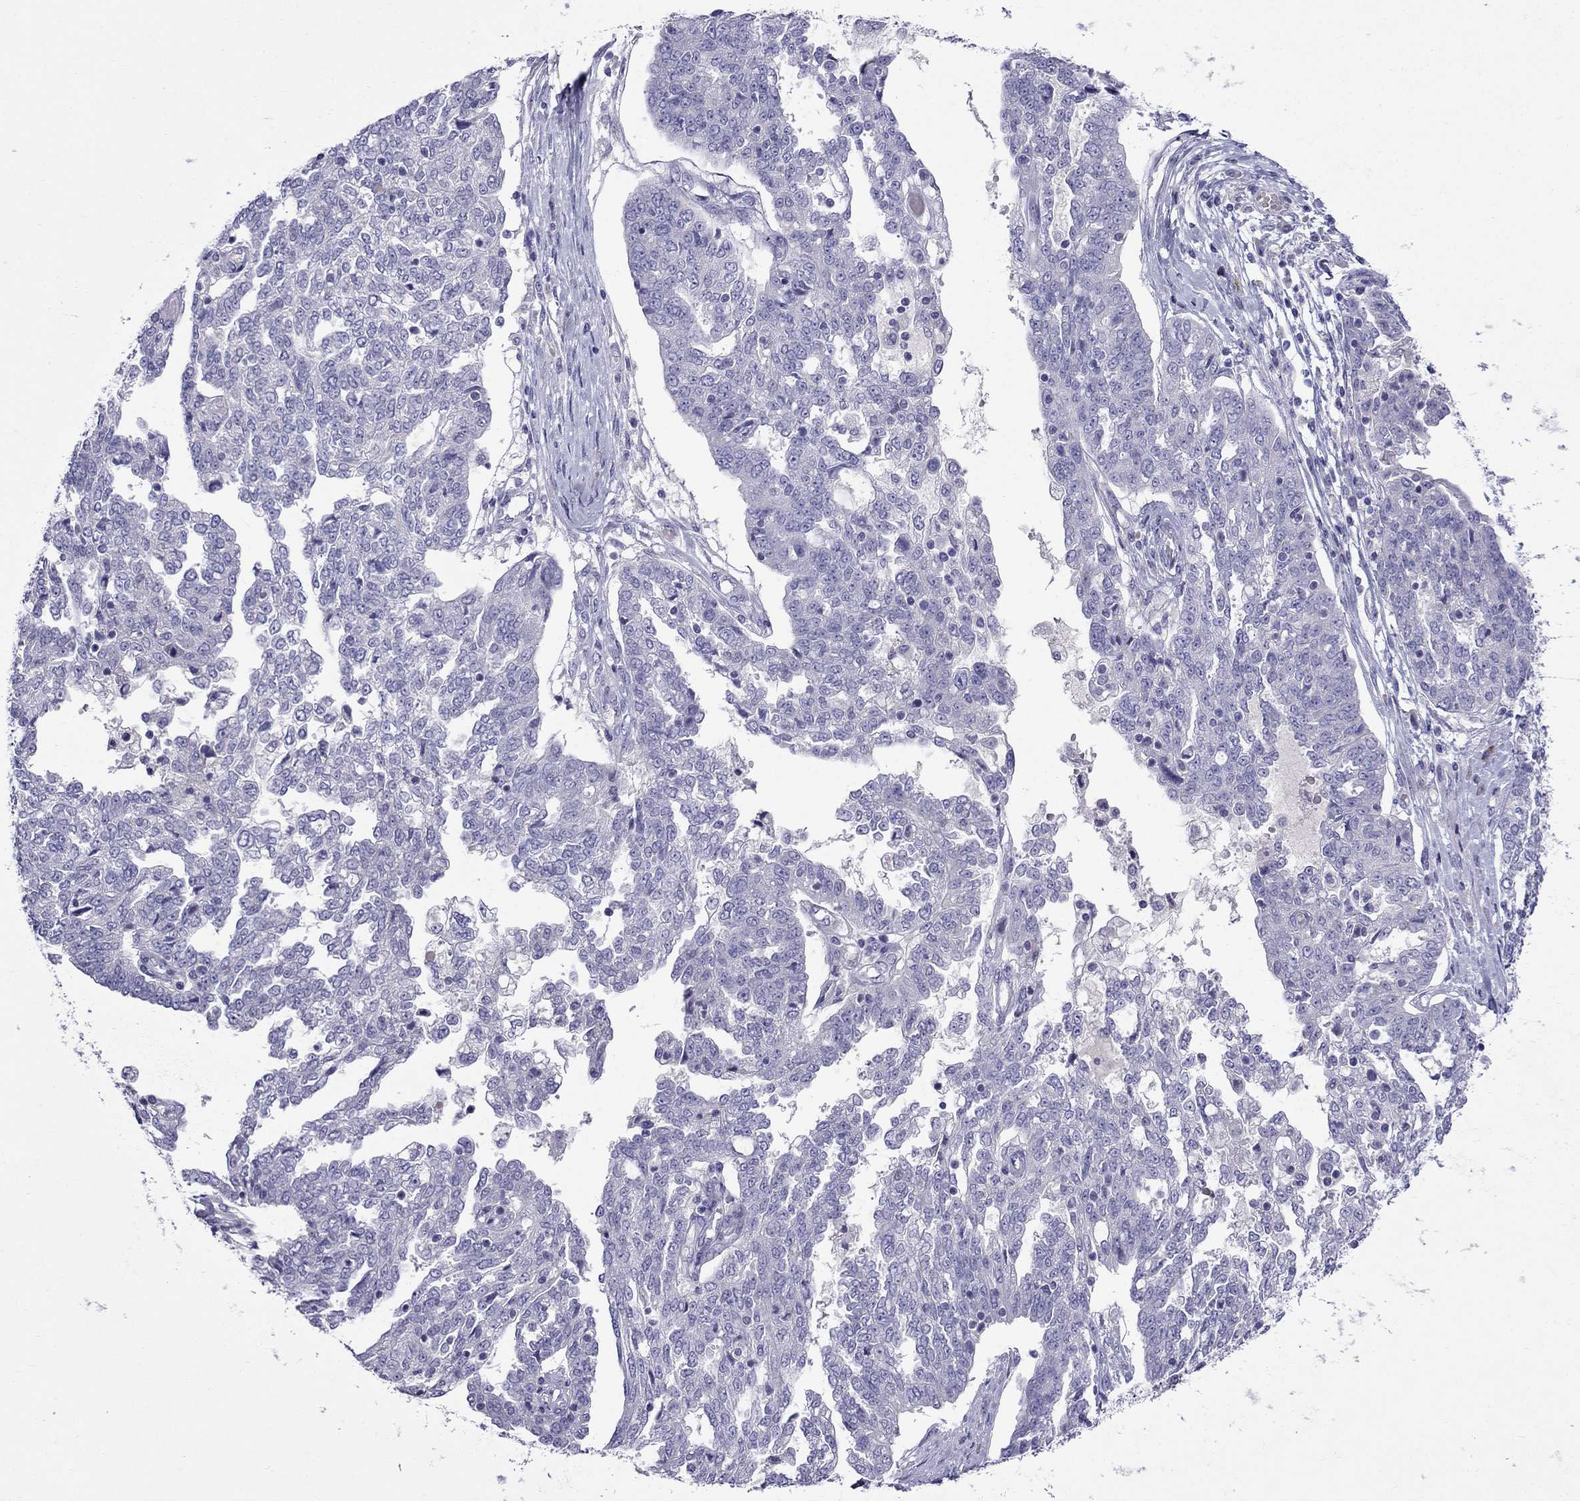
{"staining": {"intensity": "negative", "quantity": "none", "location": "none"}, "tissue": "ovarian cancer", "cell_type": "Tumor cells", "image_type": "cancer", "snomed": [{"axis": "morphology", "description": "Cystadenocarcinoma, serous, NOS"}, {"axis": "topography", "description": "Ovary"}], "caption": "Immunohistochemistry (IHC) histopathology image of human ovarian serous cystadenocarcinoma stained for a protein (brown), which exhibits no expression in tumor cells.", "gene": "PATE1", "patient": {"sex": "female", "age": 67}}